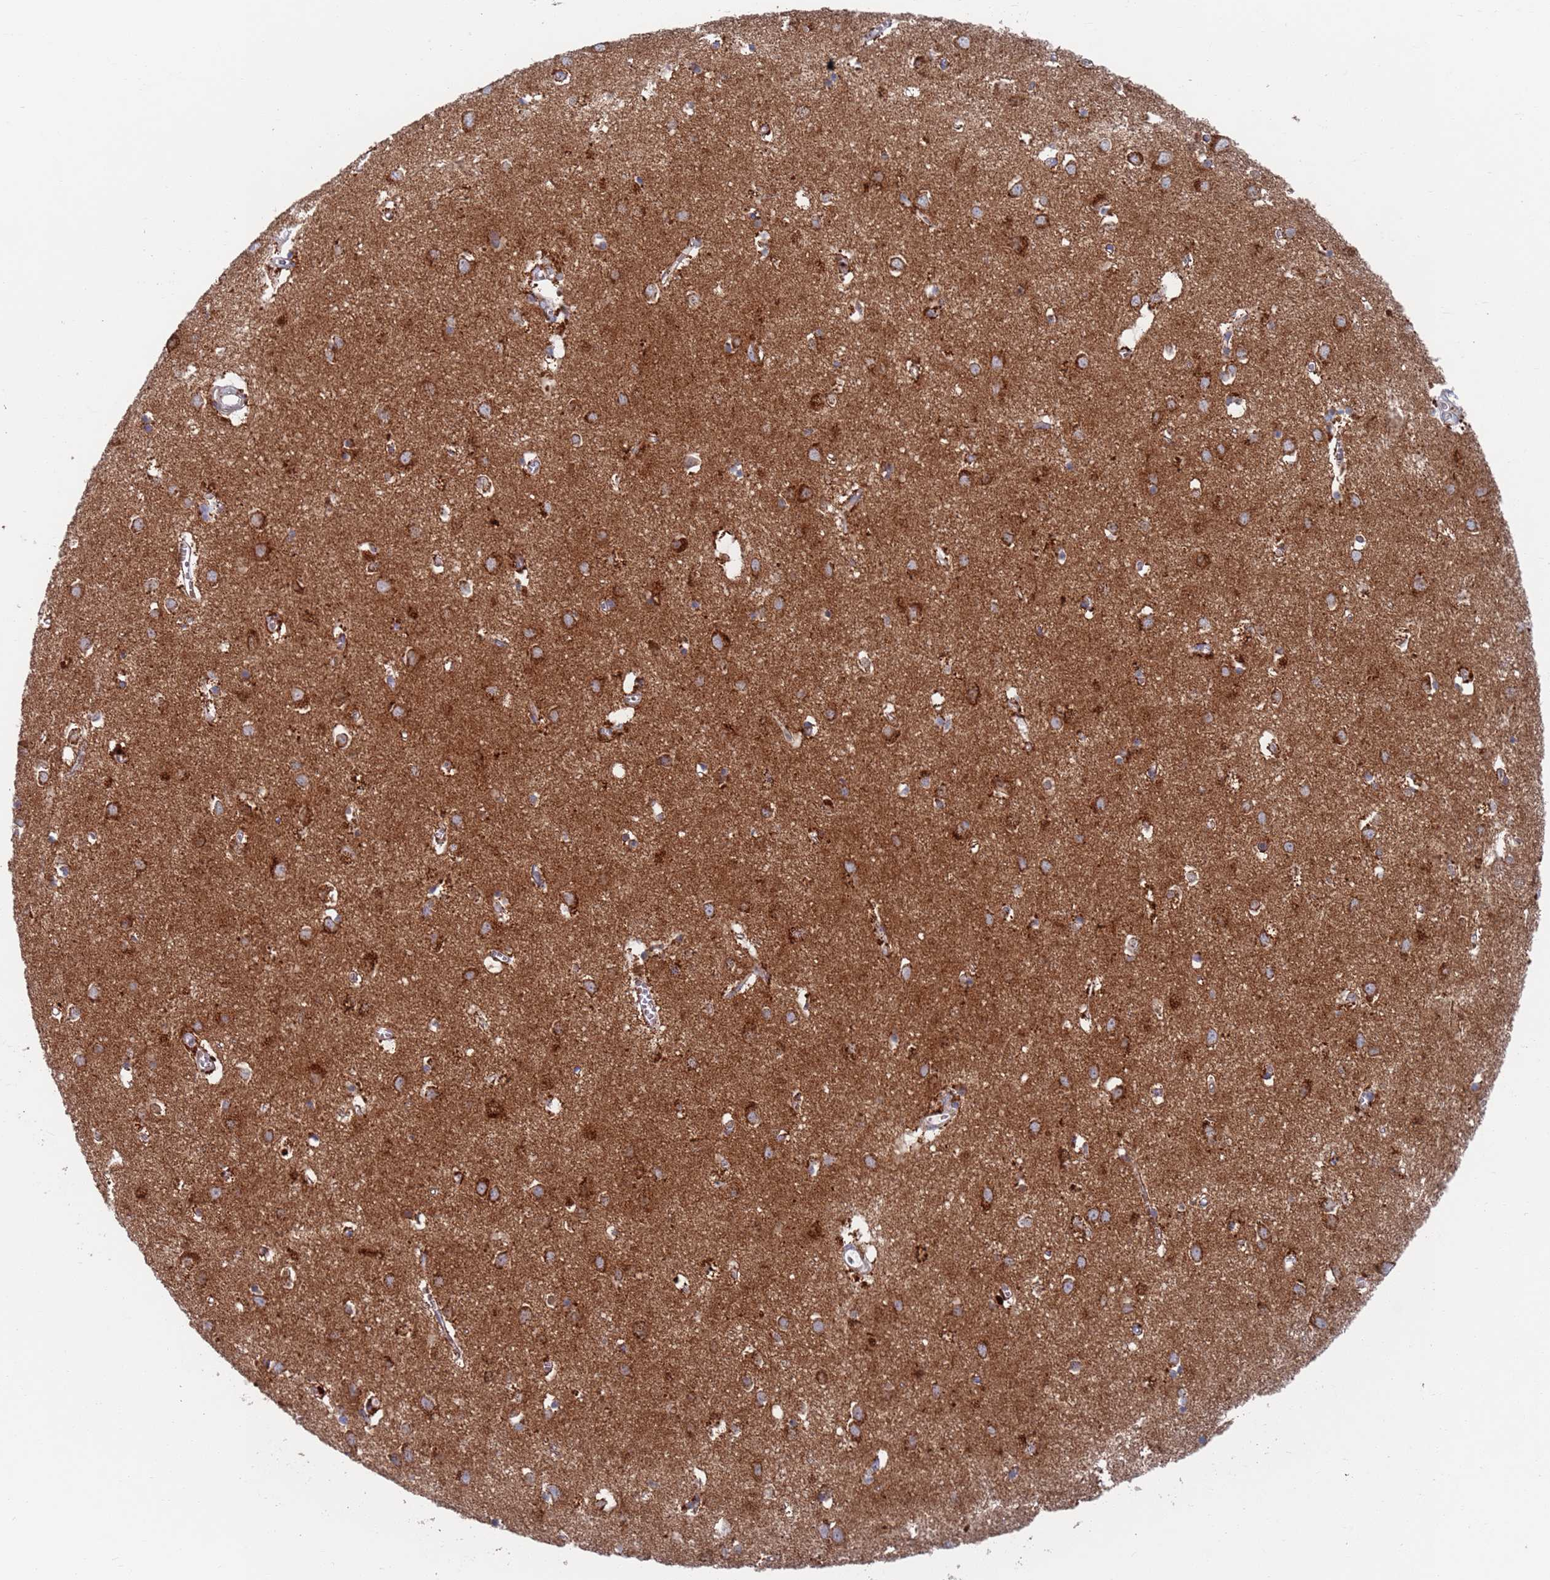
{"staining": {"intensity": "weak", "quantity": ">75%", "location": "cytoplasmic/membranous"}, "tissue": "cerebral cortex", "cell_type": "Endothelial cells", "image_type": "normal", "snomed": [{"axis": "morphology", "description": "Normal tissue, NOS"}, {"axis": "topography", "description": "Cerebral cortex"}], "caption": "Weak cytoplasmic/membranous staining is appreciated in approximately >75% of endothelial cells in unremarkable cerebral cortex. (DAB (3,3'-diaminobenzidine) IHC, brown staining for protein, blue staining for nuclei).", "gene": "CHCHD6", "patient": {"sex": "female", "age": 64}}